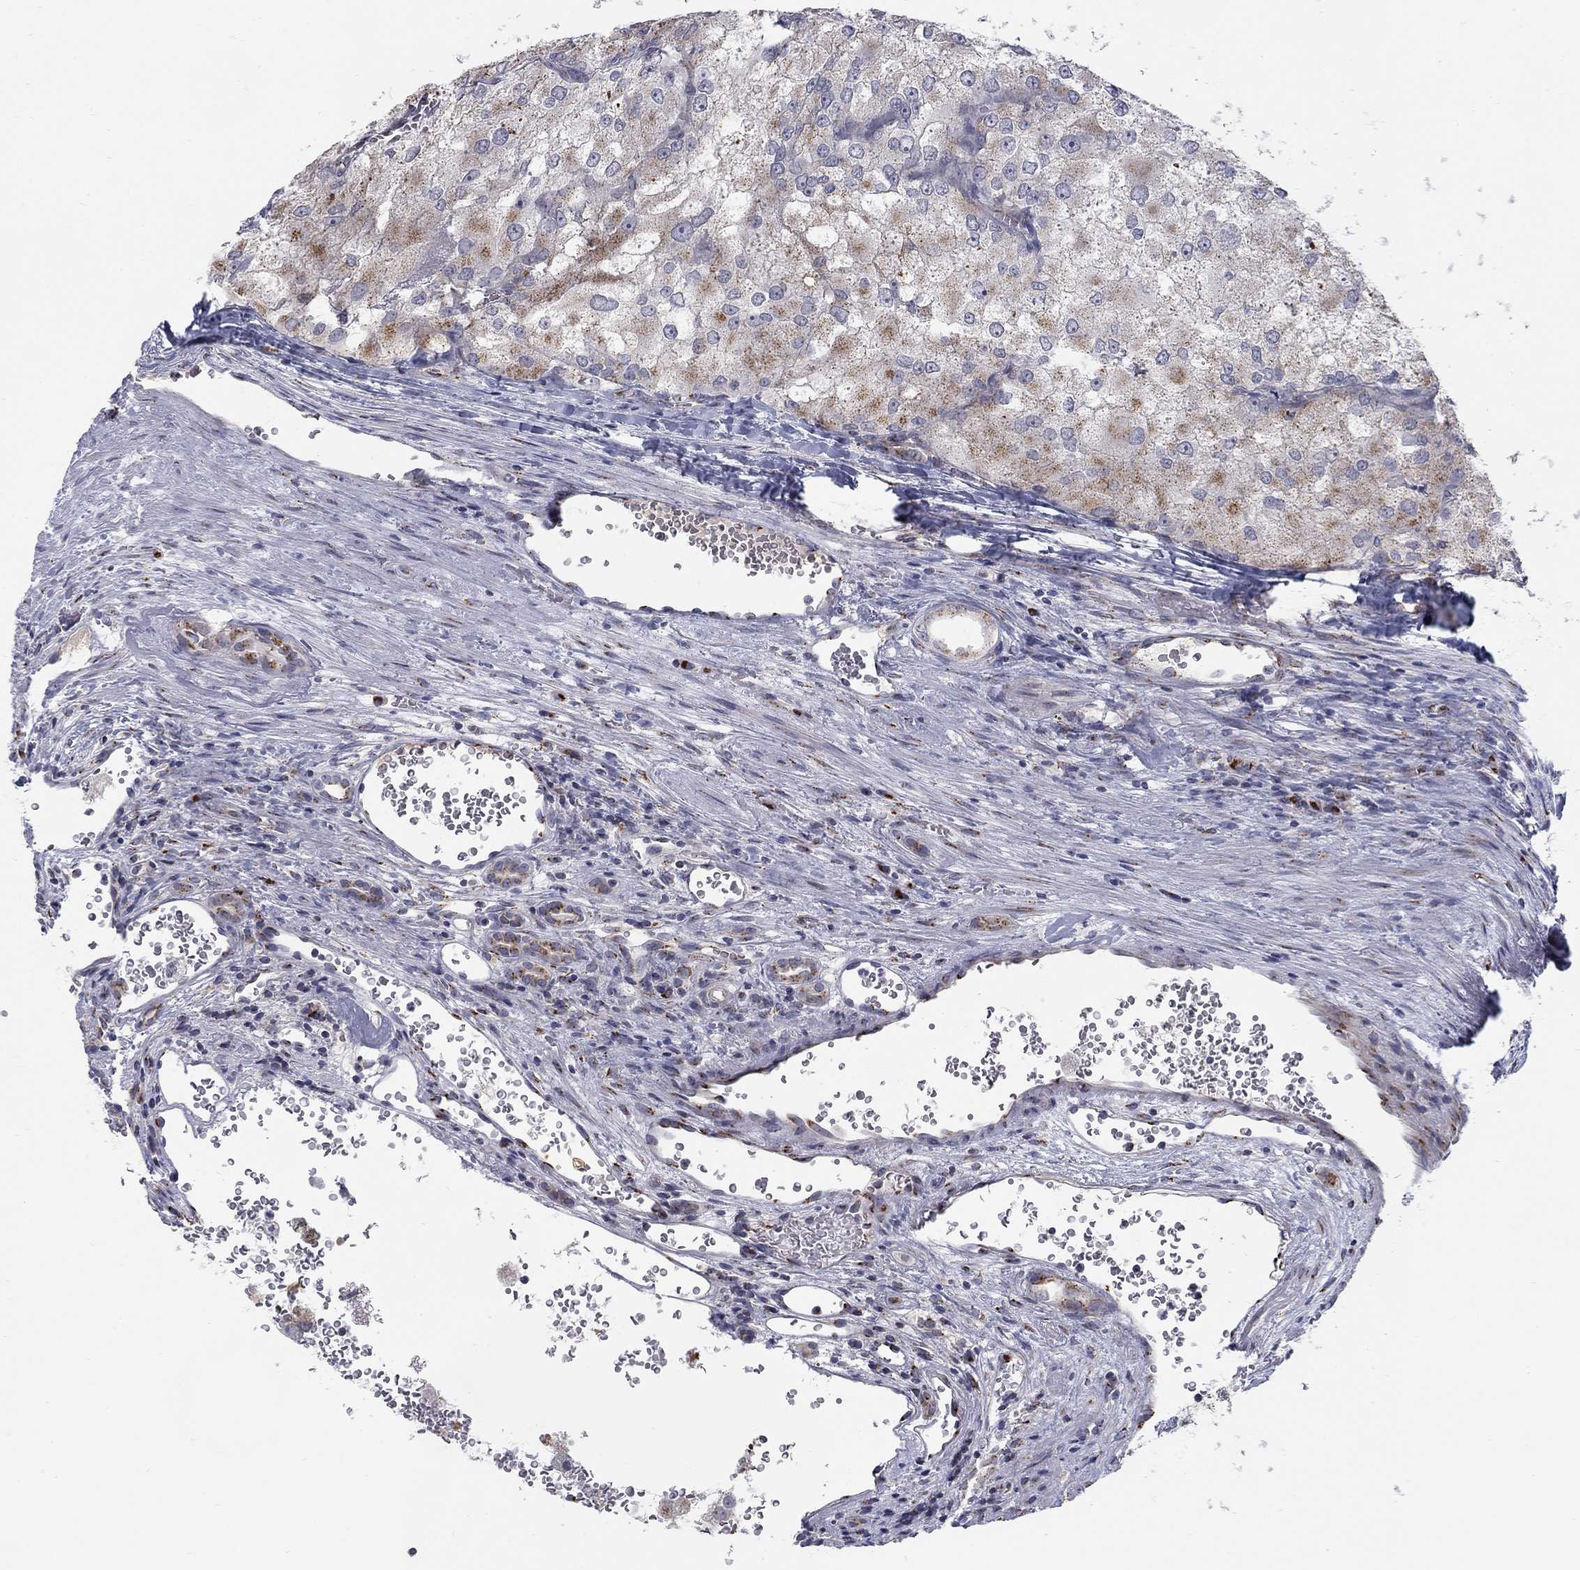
{"staining": {"intensity": "moderate", "quantity": "<25%", "location": "cytoplasmic/membranous"}, "tissue": "renal cancer", "cell_type": "Tumor cells", "image_type": "cancer", "snomed": [{"axis": "morphology", "description": "Adenocarcinoma, NOS"}, {"axis": "topography", "description": "Kidney"}], "caption": "Protein staining reveals moderate cytoplasmic/membranous positivity in approximately <25% of tumor cells in adenocarcinoma (renal). Using DAB (3,3'-diaminobenzidine) (brown) and hematoxylin (blue) stains, captured at high magnification using brightfield microscopy.", "gene": "PANK3", "patient": {"sex": "female", "age": 70}}